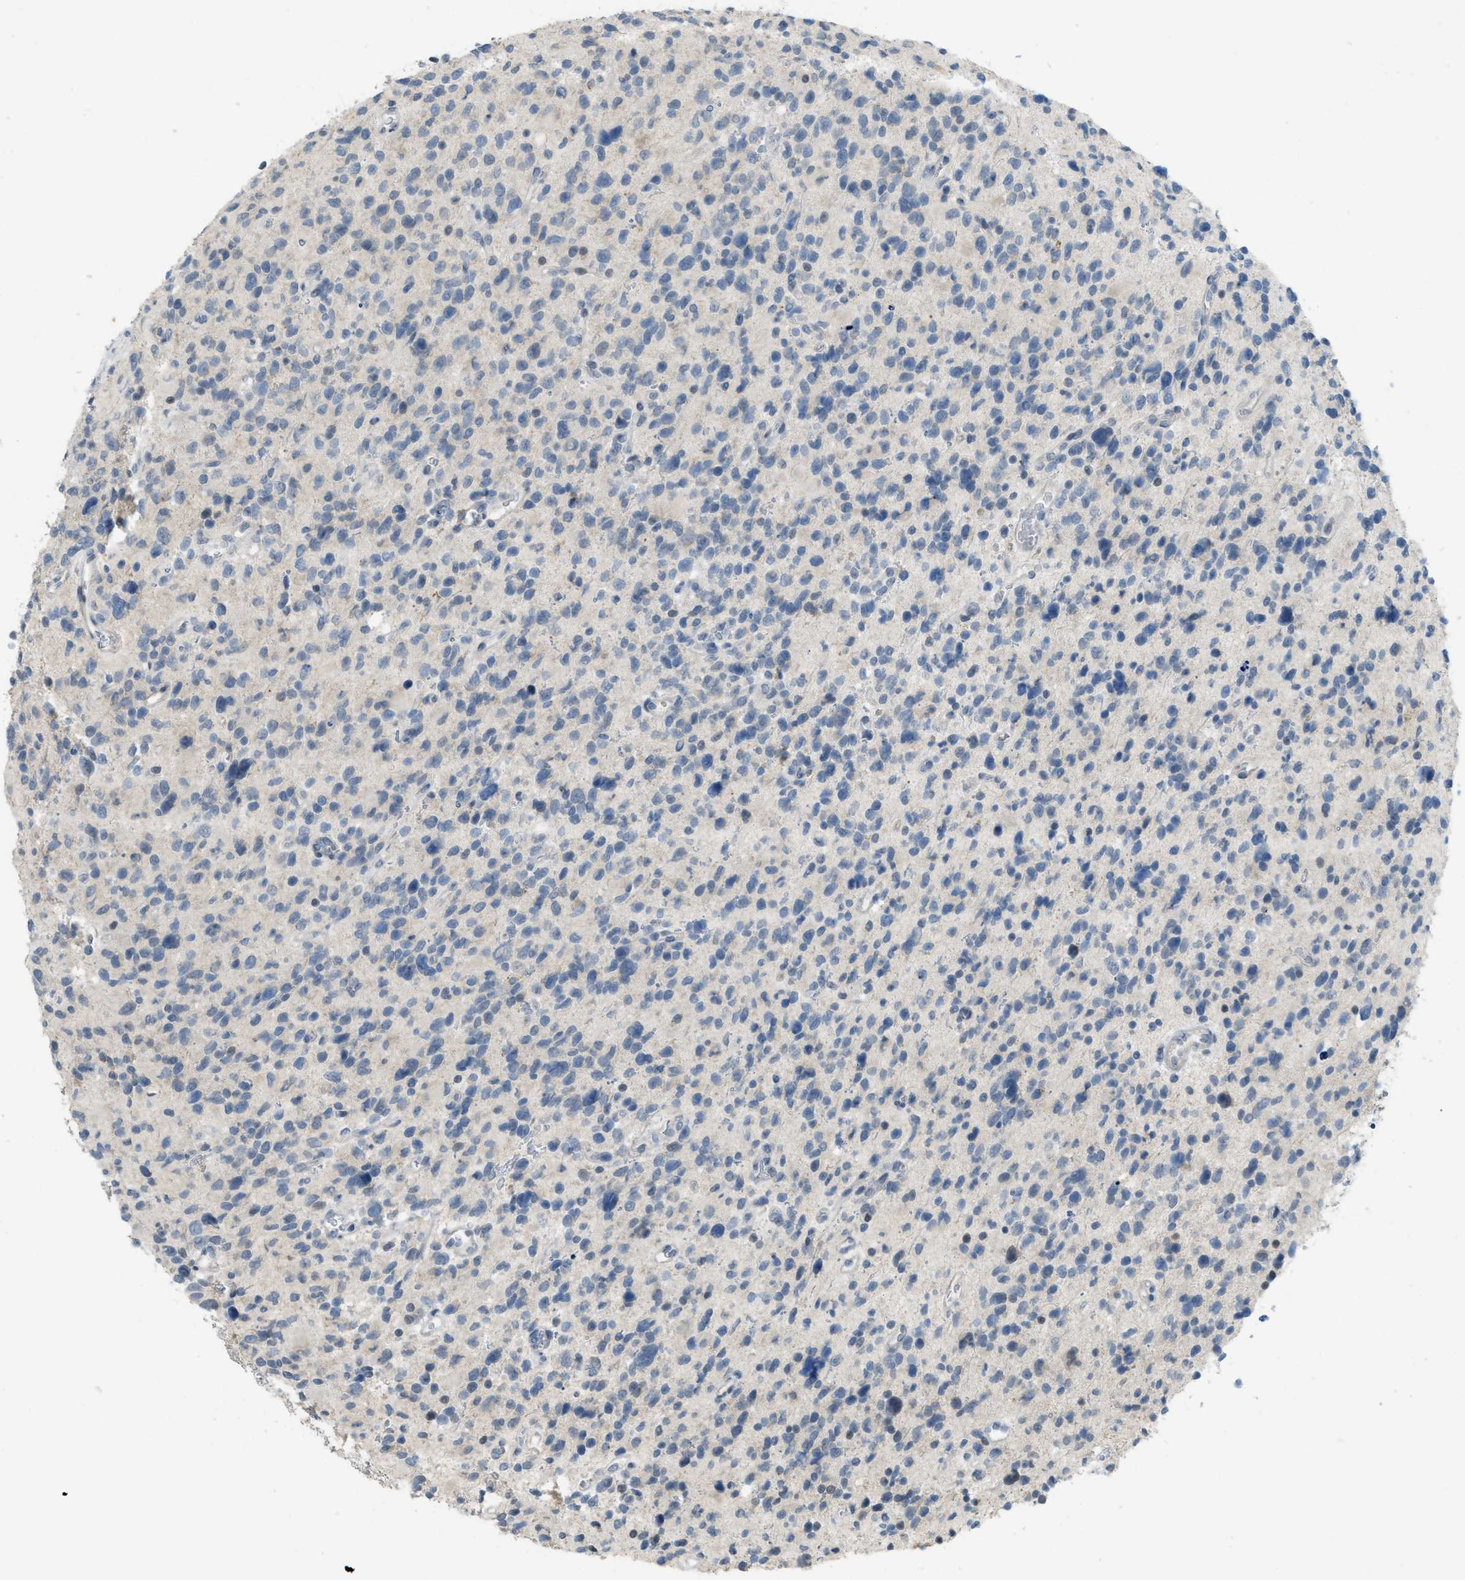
{"staining": {"intensity": "weak", "quantity": "<25%", "location": "cytoplasmic/membranous,nuclear"}, "tissue": "glioma", "cell_type": "Tumor cells", "image_type": "cancer", "snomed": [{"axis": "morphology", "description": "Glioma, malignant, High grade"}, {"axis": "topography", "description": "Brain"}], "caption": "A histopathology image of human malignant glioma (high-grade) is negative for staining in tumor cells.", "gene": "TXNDC2", "patient": {"sex": "male", "age": 48}}